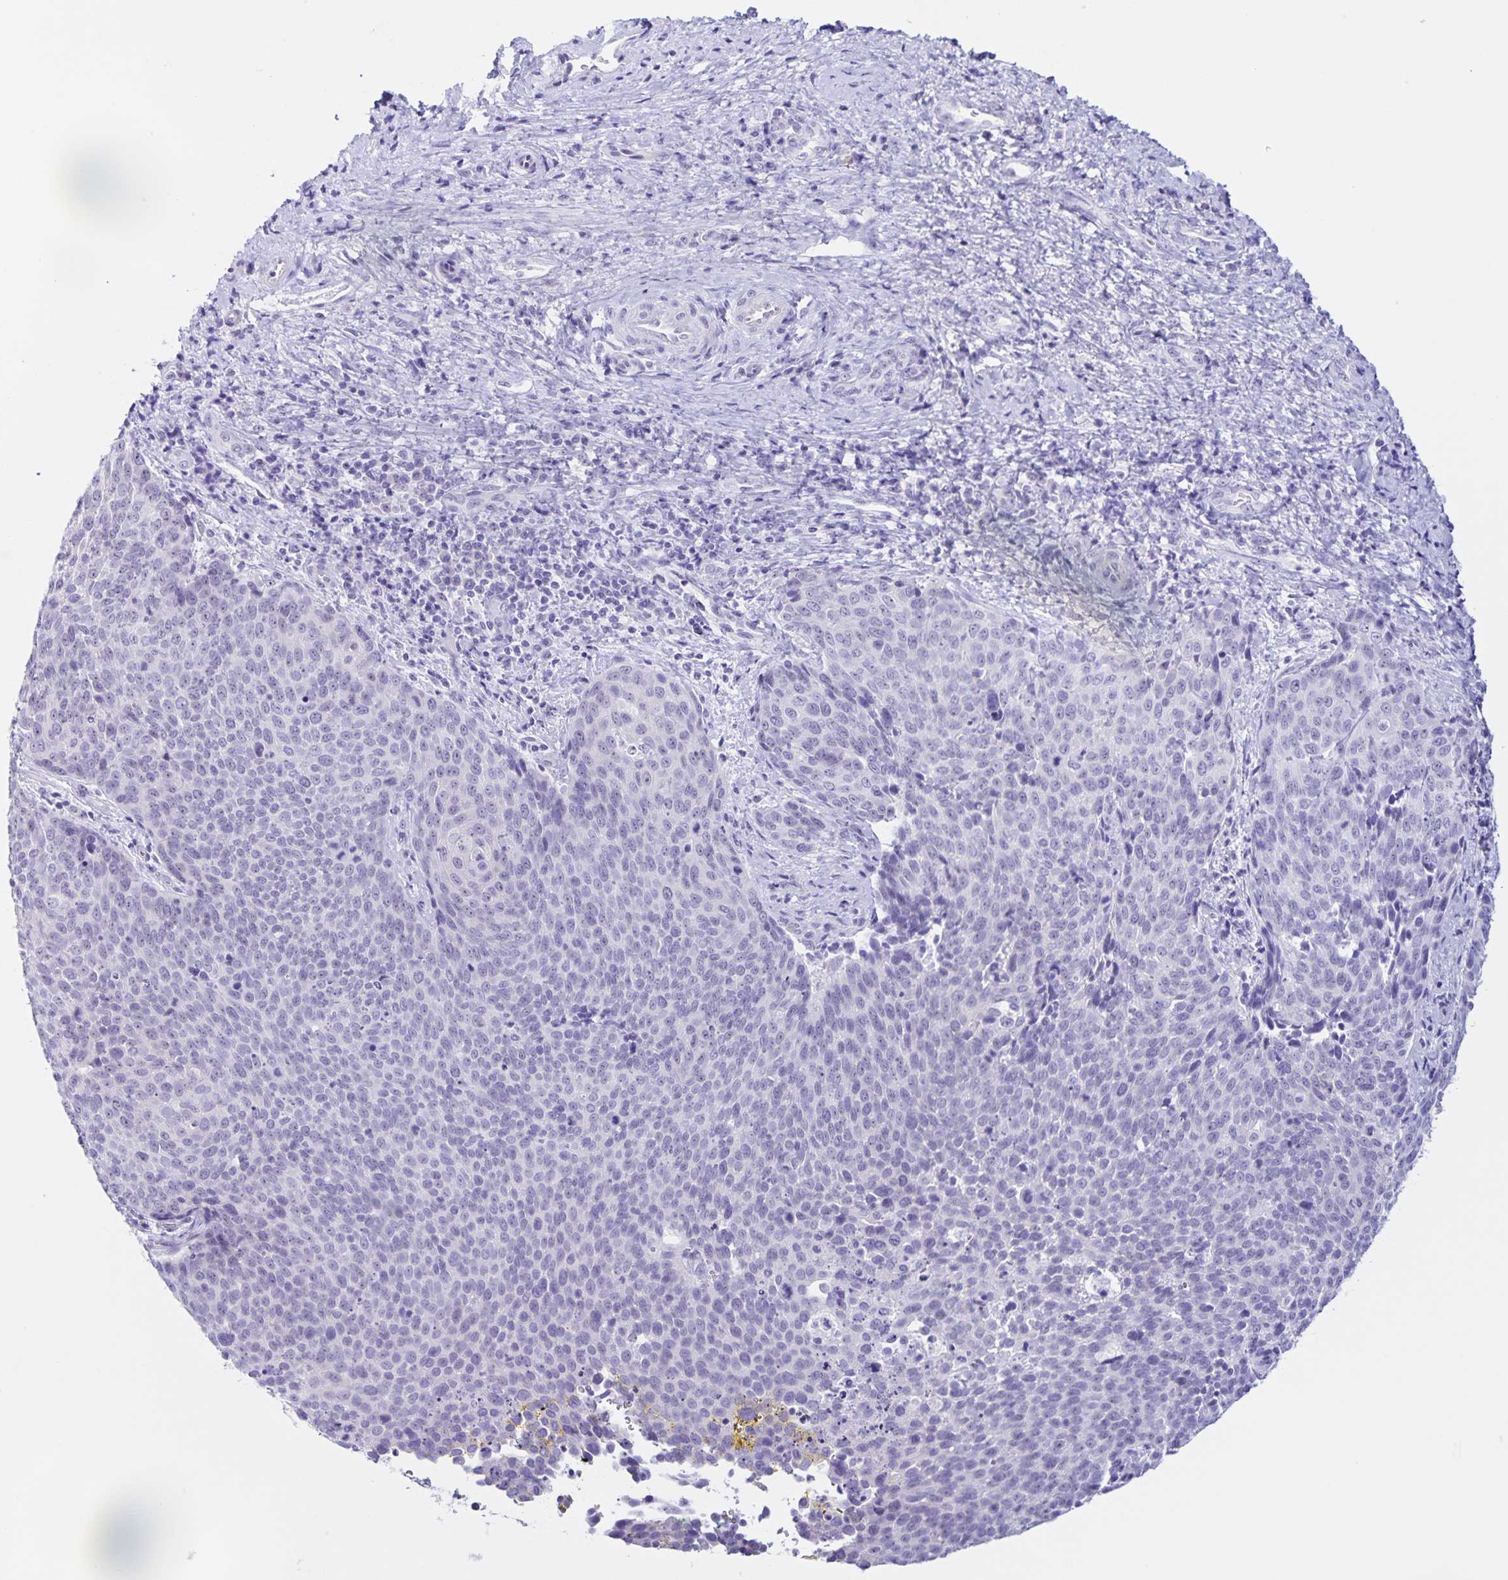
{"staining": {"intensity": "negative", "quantity": "none", "location": "none"}, "tissue": "cervical cancer", "cell_type": "Tumor cells", "image_type": "cancer", "snomed": [{"axis": "morphology", "description": "Squamous cell carcinoma, NOS"}, {"axis": "topography", "description": "Cervix"}], "caption": "This image is of cervical squamous cell carcinoma stained with immunohistochemistry (IHC) to label a protein in brown with the nuclei are counter-stained blue. There is no positivity in tumor cells. (Brightfield microscopy of DAB (3,3'-diaminobenzidine) immunohistochemistry at high magnification).", "gene": "FAM170A", "patient": {"sex": "female", "age": 34}}